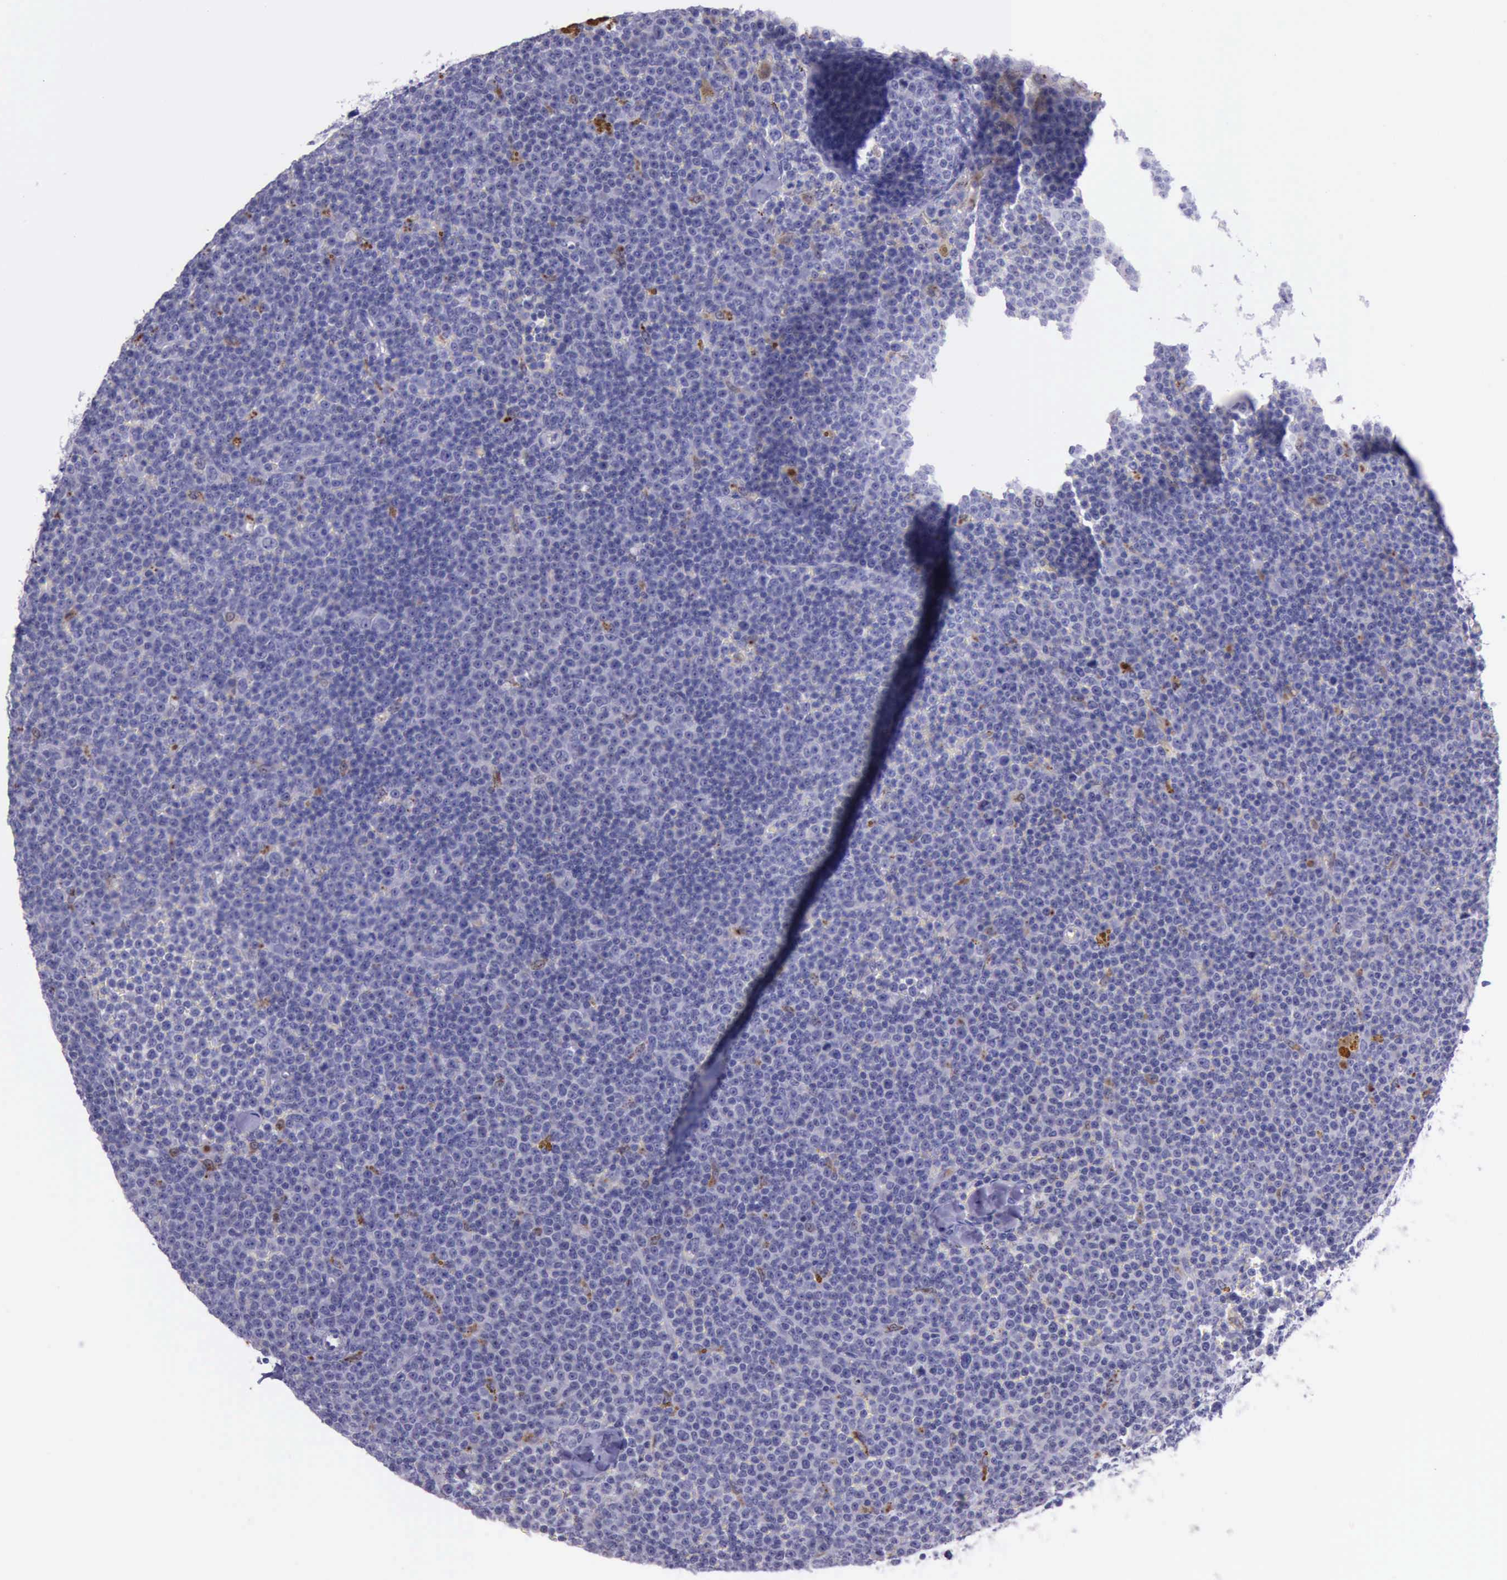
{"staining": {"intensity": "negative", "quantity": "none", "location": "none"}, "tissue": "lymphoma", "cell_type": "Tumor cells", "image_type": "cancer", "snomed": [{"axis": "morphology", "description": "Malignant lymphoma, non-Hodgkin's type, Low grade"}, {"axis": "topography", "description": "Lymph node"}], "caption": "An immunohistochemistry image of lymphoma is shown. There is no staining in tumor cells of lymphoma.", "gene": "GLA", "patient": {"sex": "male", "age": 50}}